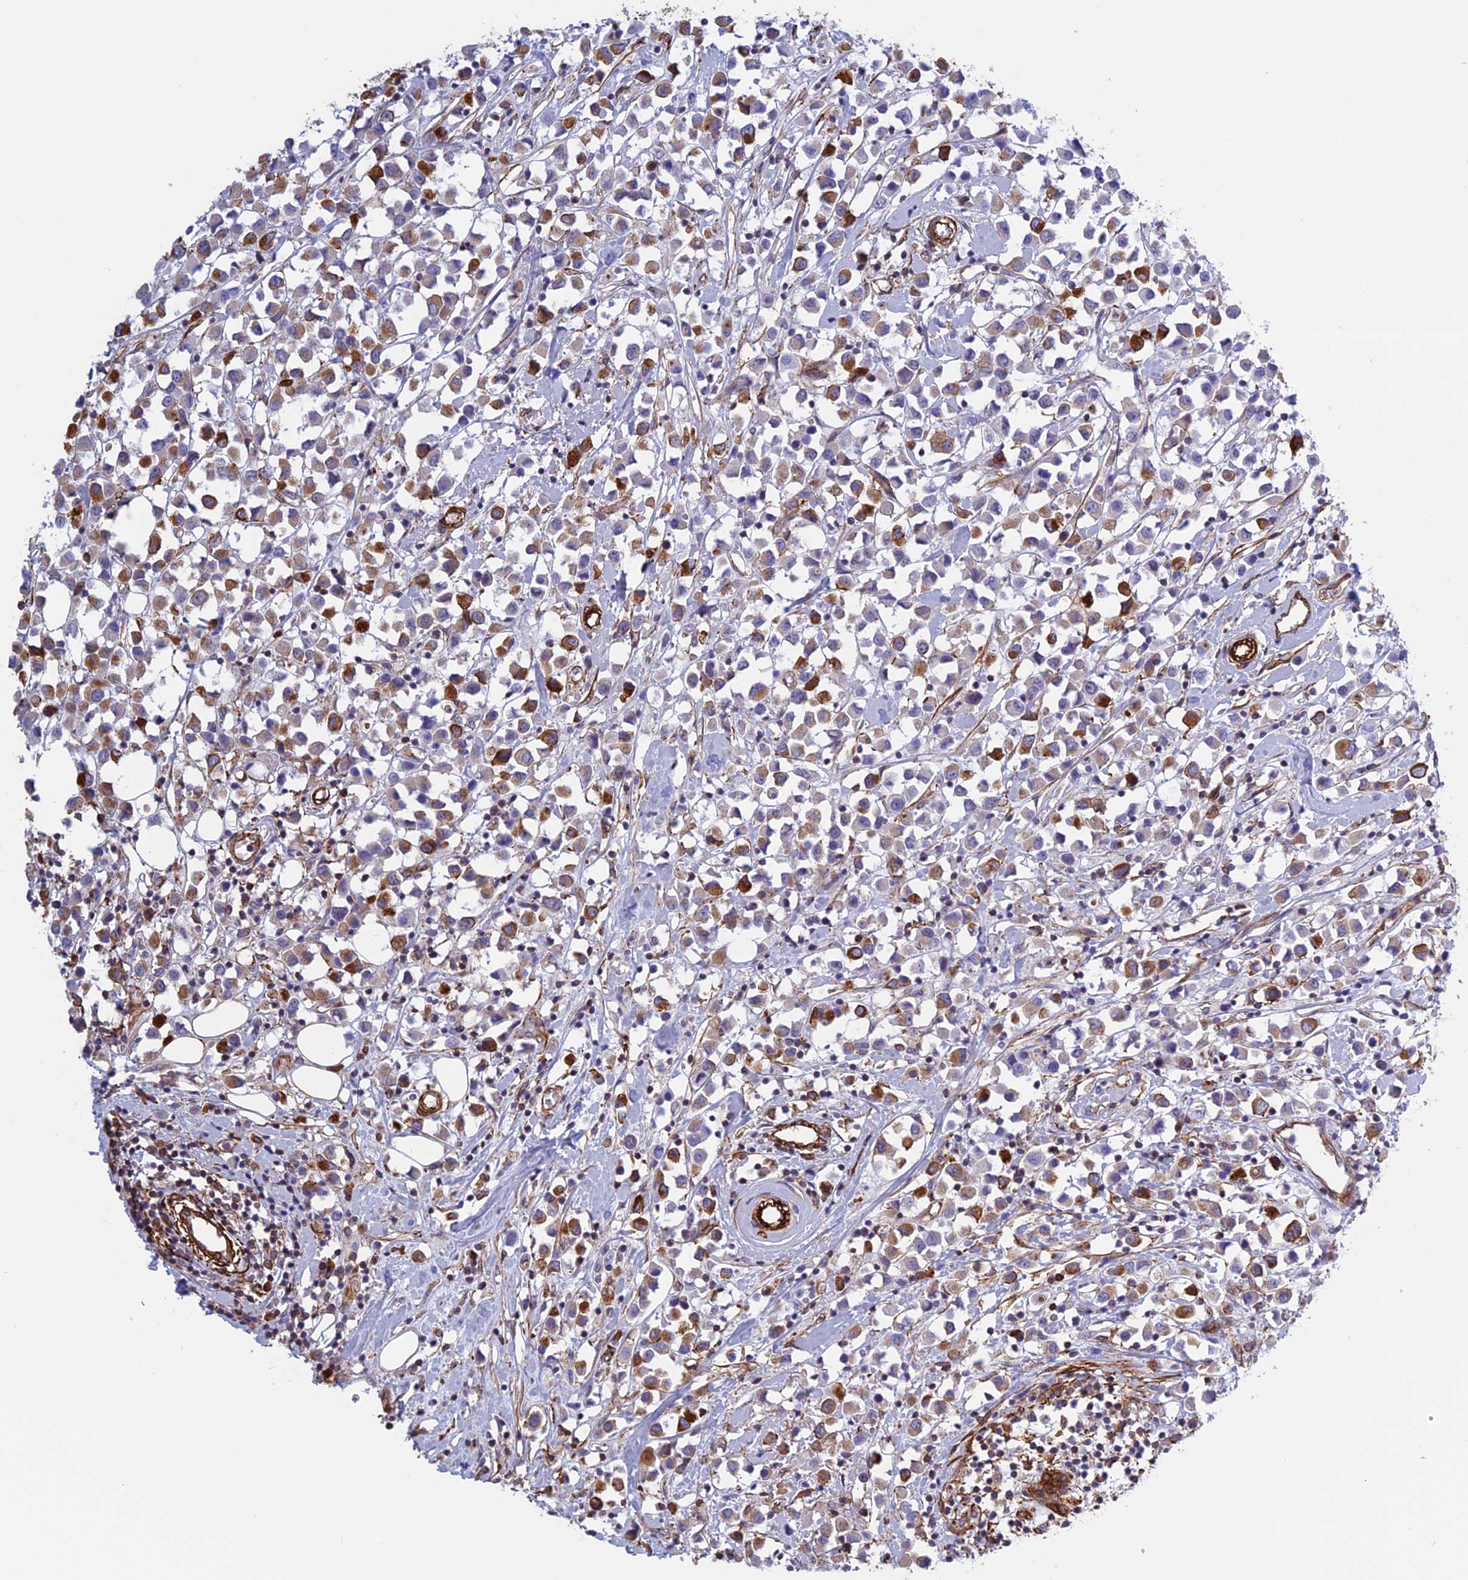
{"staining": {"intensity": "strong", "quantity": "25%-75%", "location": "cytoplasmic/membranous"}, "tissue": "breast cancer", "cell_type": "Tumor cells", "image_type": "cancer", "snomed": [{"axis": "morphology", "description": "Duct carcinoma"}, {"axis": "topography", "description": "Breast"}], "caption": "Breast cancer (invasive ductal carcinoma) tissue reveals strong cytoplasmic/membranous expression in approximately 25%-75% of tumor cells, visualized by immunohistochemistry.", "gene": "ANGPTL2", "patient": {"sex": "female", "age": 61}}